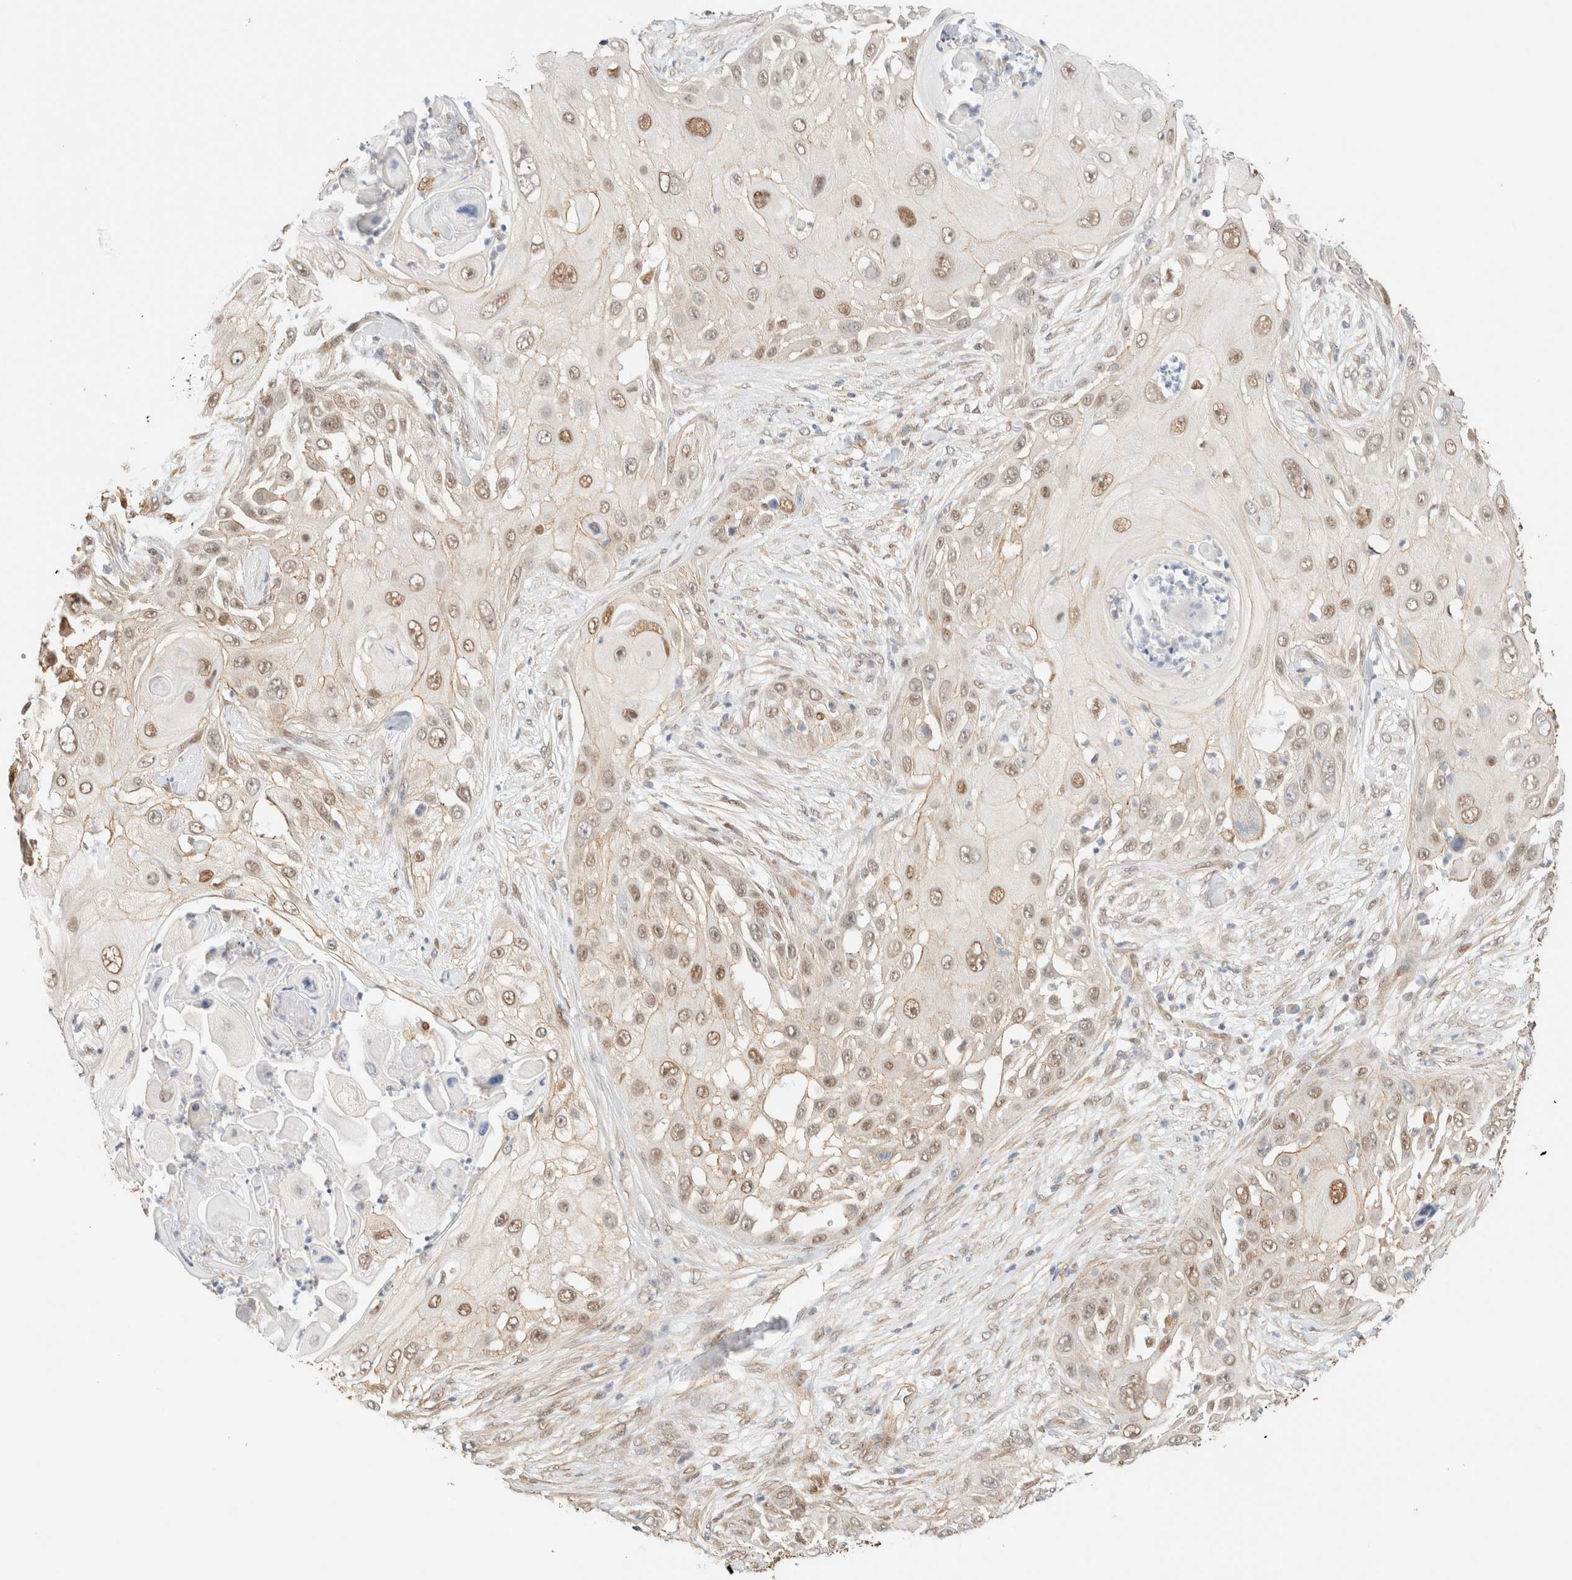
{"staining": {"intensity": "moderate", "quantity": ">75%", "location": "nuclear"}, "tissue": "skin cancer", "cell_type": "Tumor cells", "image_type": "cancer", "snomed": [{"axis": "morphology", "description": "Squamous cell carcinoma, NOS"}, {"axis": "topography", "description": "Skin"}], "caption": "The image reveals a brown stain indicating the presence of a protein in the nuclear of tumor cells in skin cancer.", "gene": "ARID5A", "patient": {"sex": "female", "age": 44}}